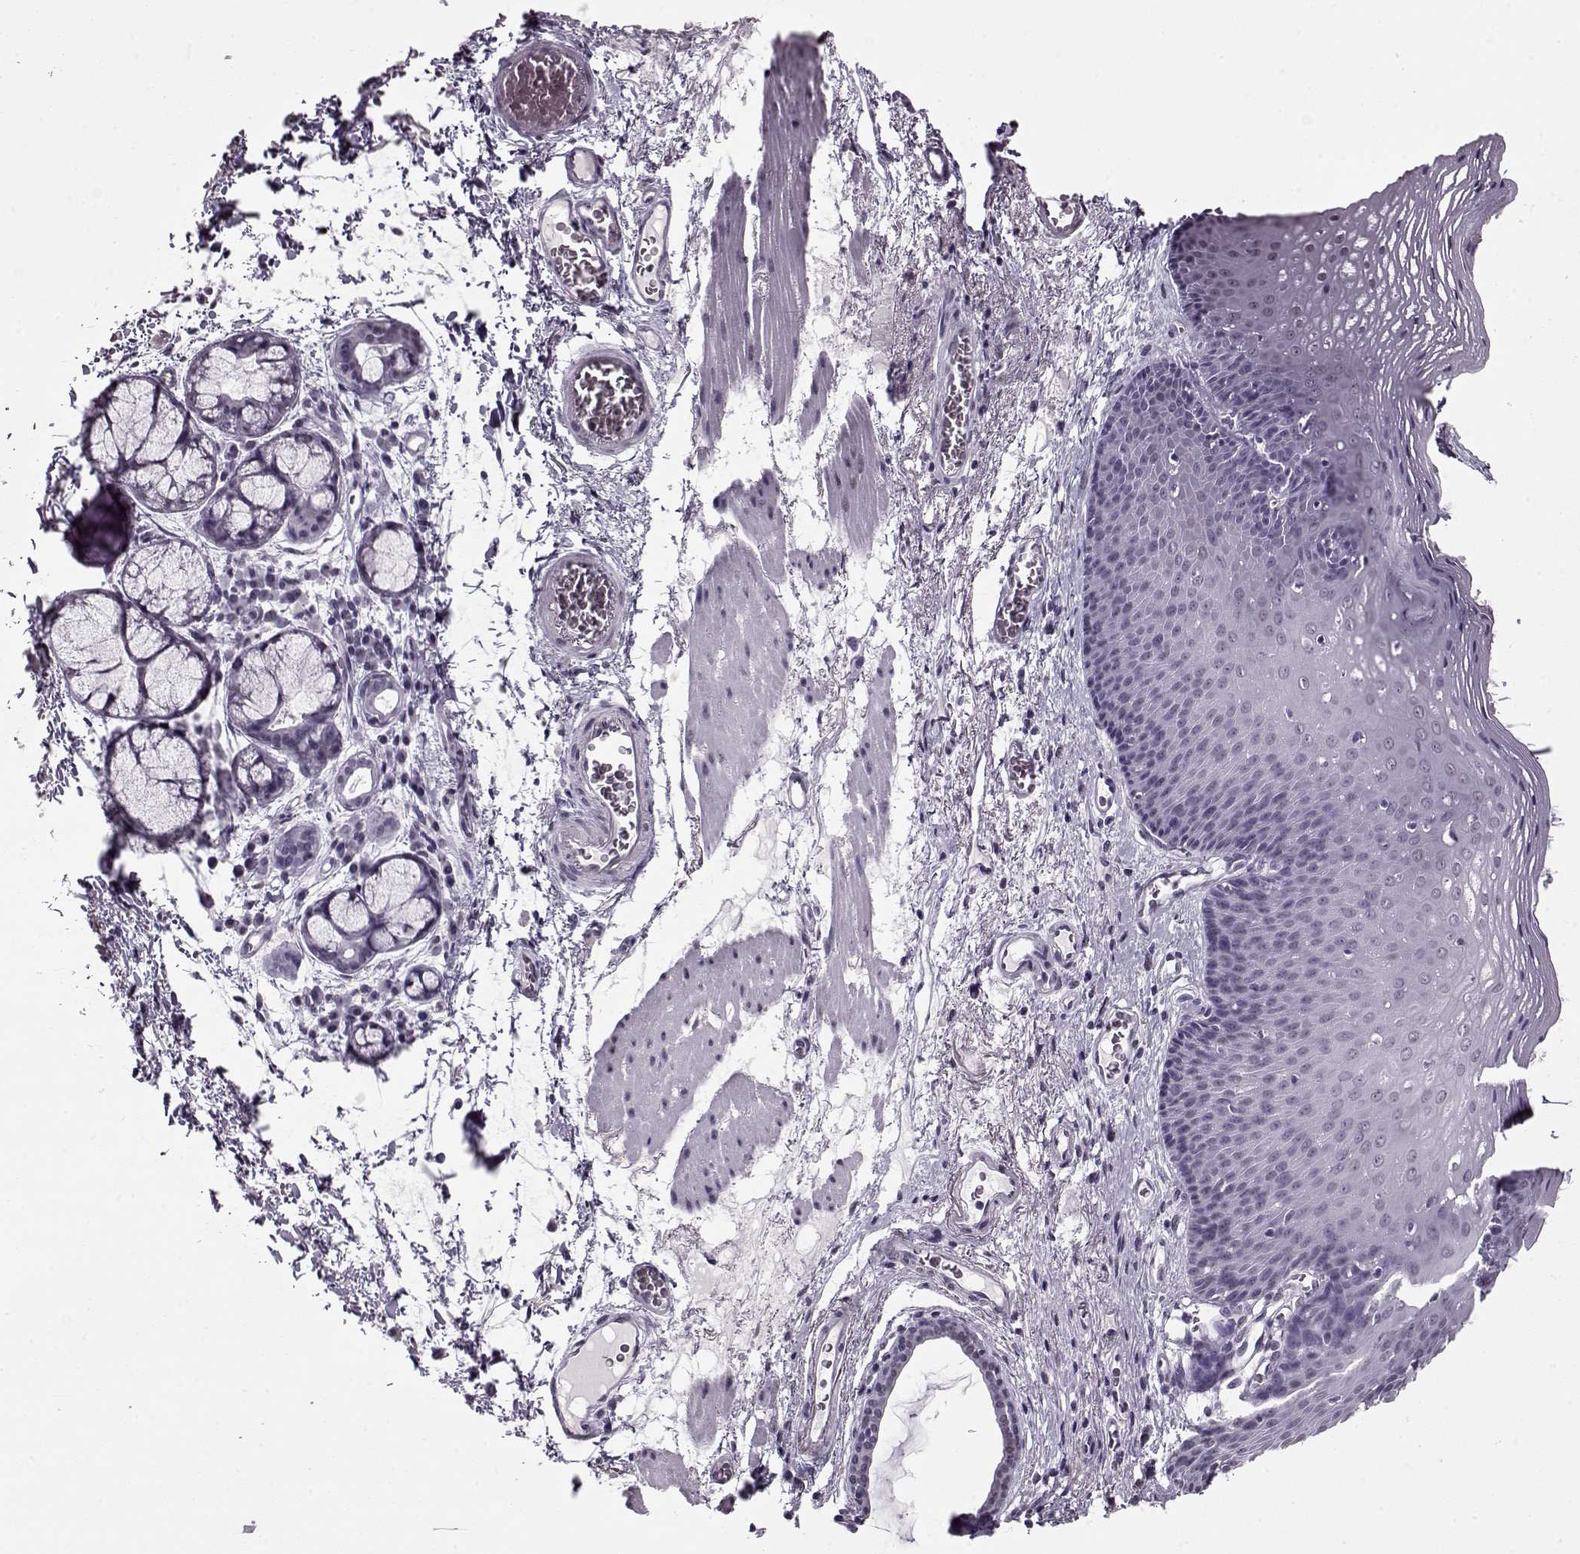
{"staining": {"intensity": "negative", "quantity": "none", "location": "none"}, "tissue": "esophagus", "cell_type": "Squamous epithelial cells", "image_type": "normal", "snomed": [{"axis": "morphology", "description": "Normal tissue, NOS"}, {"axis": "topography", "description": "Esophagus"}], "caption": "High power microscopy histopathology image of an IHC photomicrograph of benign esophagus, revealing no significant expression in squamous epithelial cells.", "gene": "PRMT8", "patient": {"sex": "male", "age": 76}}